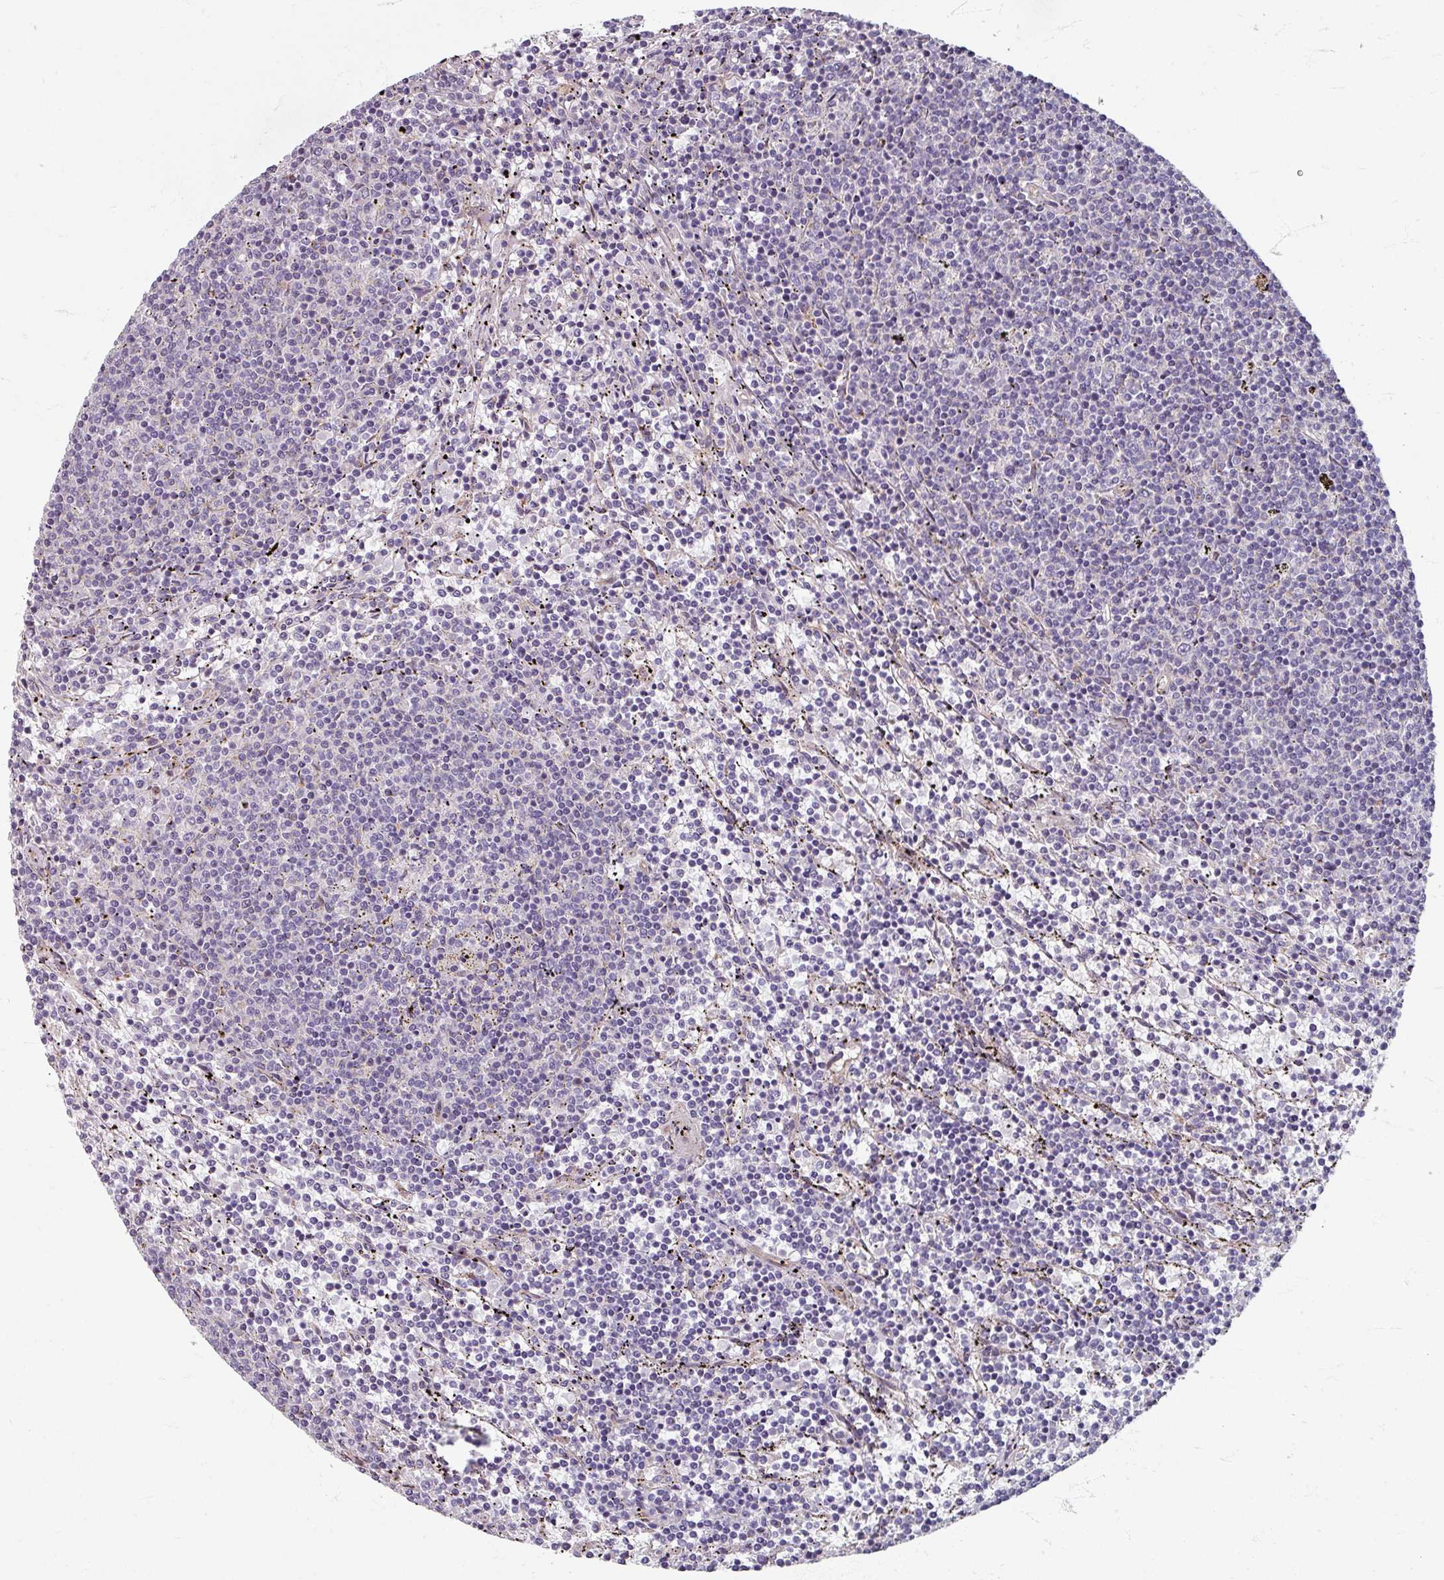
{"staining": {"intensity": "negative", "quantity": "none", "location": "none"}, "tissue": "lymphoma", "cell_type": "Tumor cells", "image_type": "cancer", "snomed": [{"axis": "morphology", "description": "Malignant lymphoma, non-Hodgkin's type, Low grade"}, {"axis": "topography", "description": "Spleen"}], "caption": "An image of human malignant lymphoma, non-Hodgkin's type (low-grade) is negative for staining in tumor cells.", "gene": "GABARAPL1", "patient": {"sex": "female", "age": 50}}